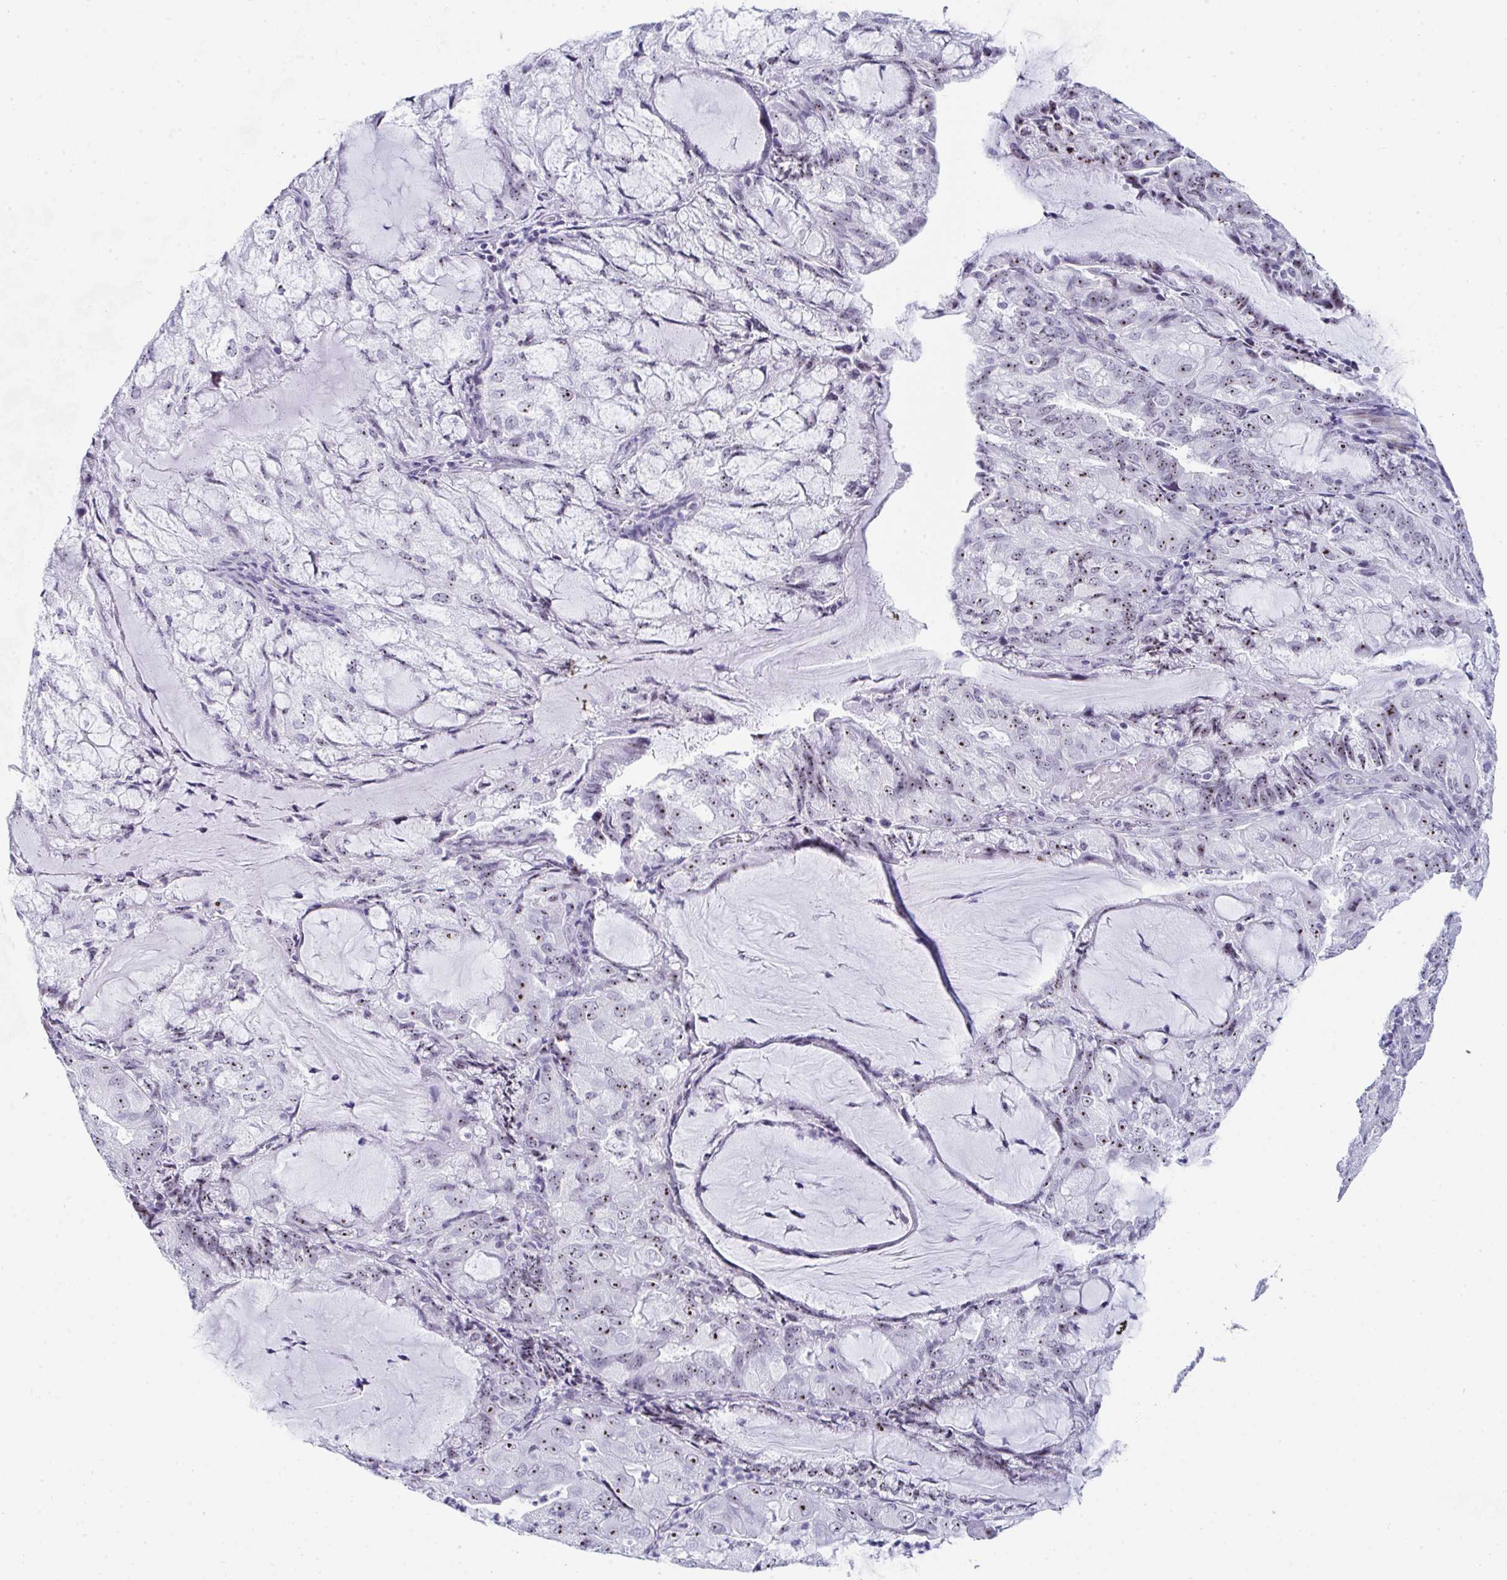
{"staining": {"intensity": "moderate", "quantity": "25%-75%", "location": "nuclear"}, "tissue": "endometrial cancer", "cell_type": "Tumor cells", "image_type": "cancer", "snomed": [{"axis": "morphology", "description": "Adenocarcinoma, NOS"}, {"axis": "topography", "description": "Endometrium"}], "caption": "The micrograph demonstrates staining of adenocarcinoma (endometrial), revealing moderate nuclear protein staining (brown color) within tumor cells.", "gene": "NOP10", "patient": {"sex": "female", "age": 81}}